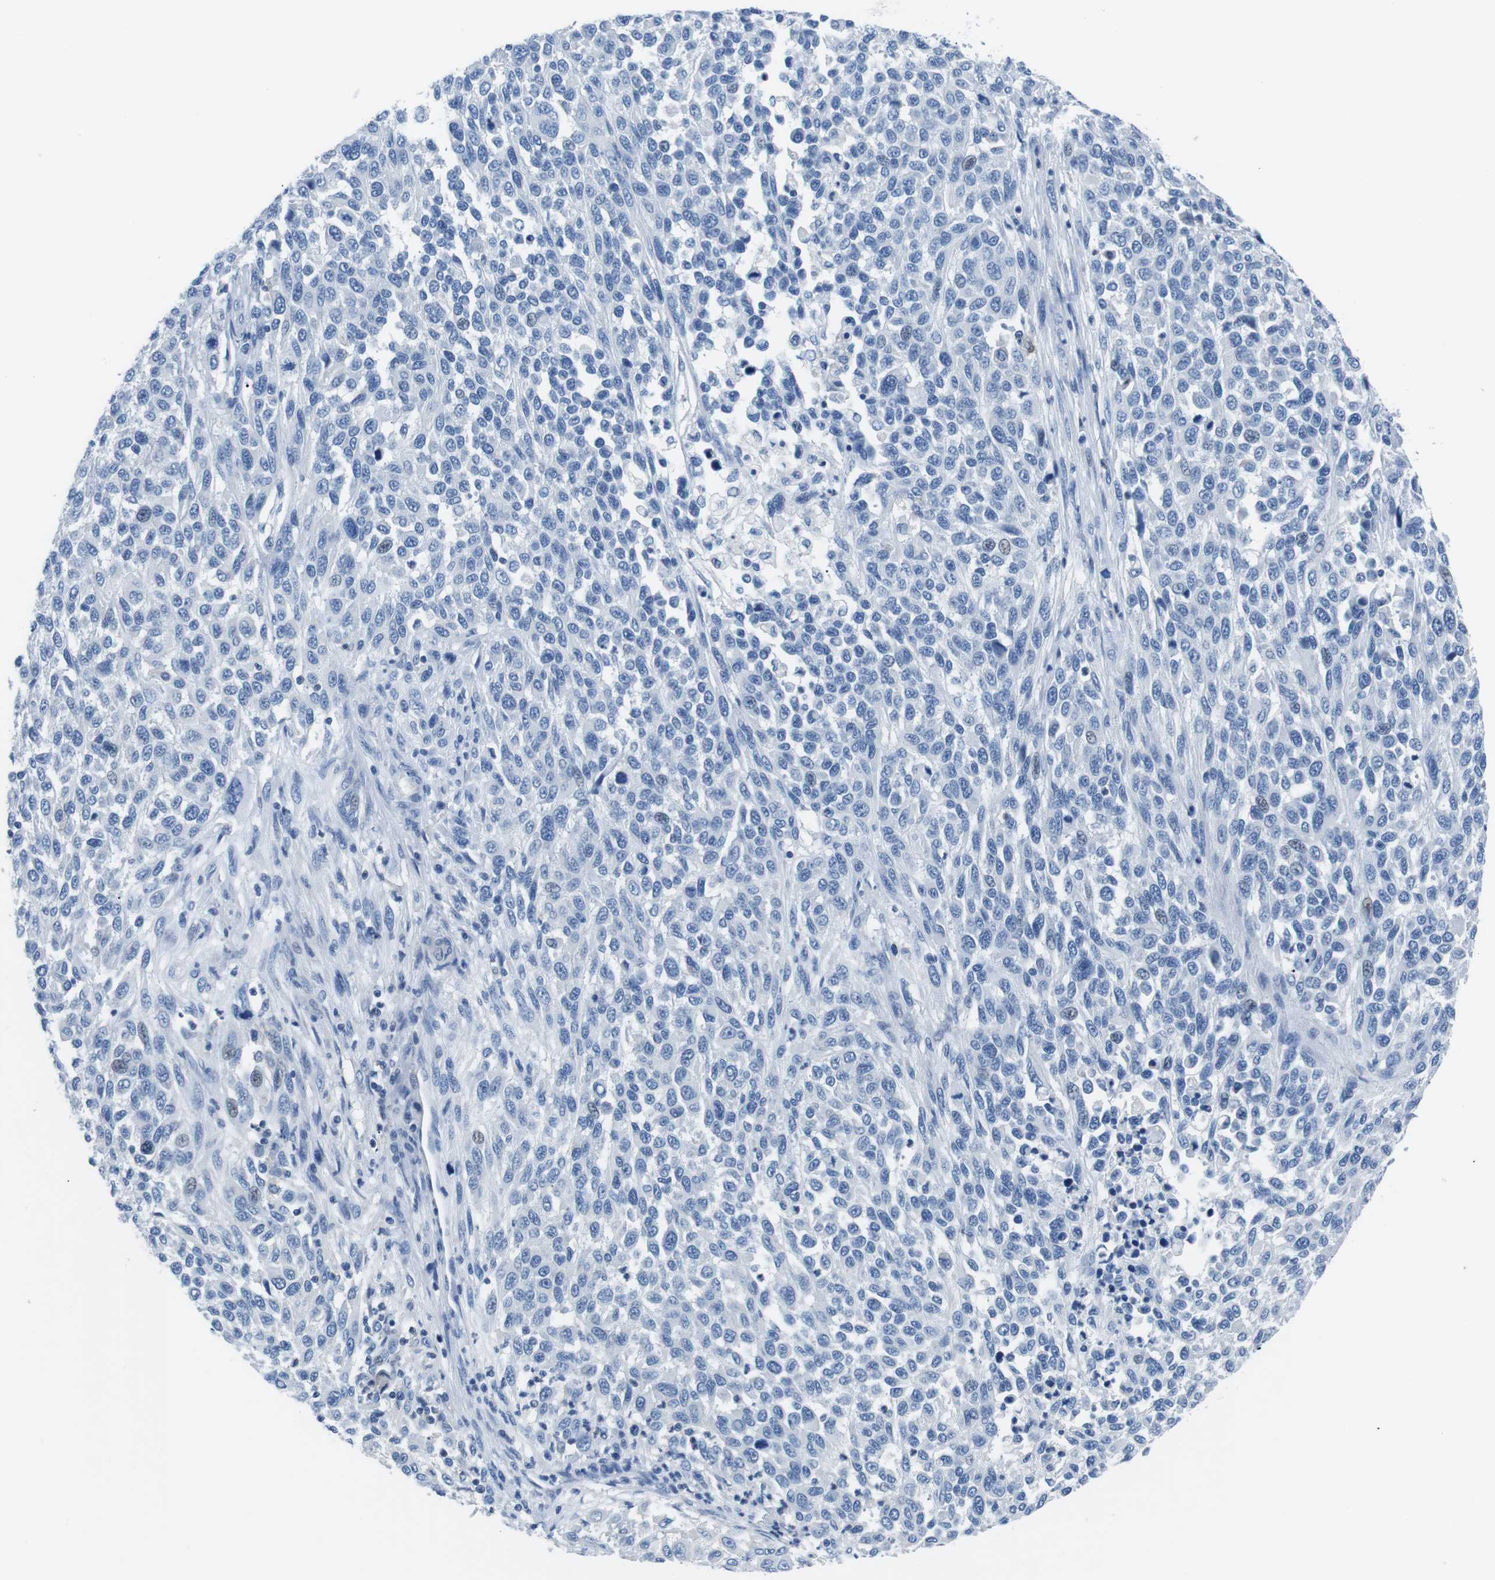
{"staining": {"intensity": "negative", "quantity": "none", "location": "none"}, "tissue": "melanoma", "cell_type": "Tumor cells", "image_type": "cancer", "snomed": [{"axis": "morphology", "description": "Malignant melanoma, Metastatic site"}, {"axis": "topography", "description": "Lymph node"}], "caption": "High power microscopy image of an immunohistochemistry micrograph of malignant melanoma (metastatic site), revealing no significant expression in tumor cells.", "gene": "MUC2", "patient": {"sex": "male", "age": 61}}